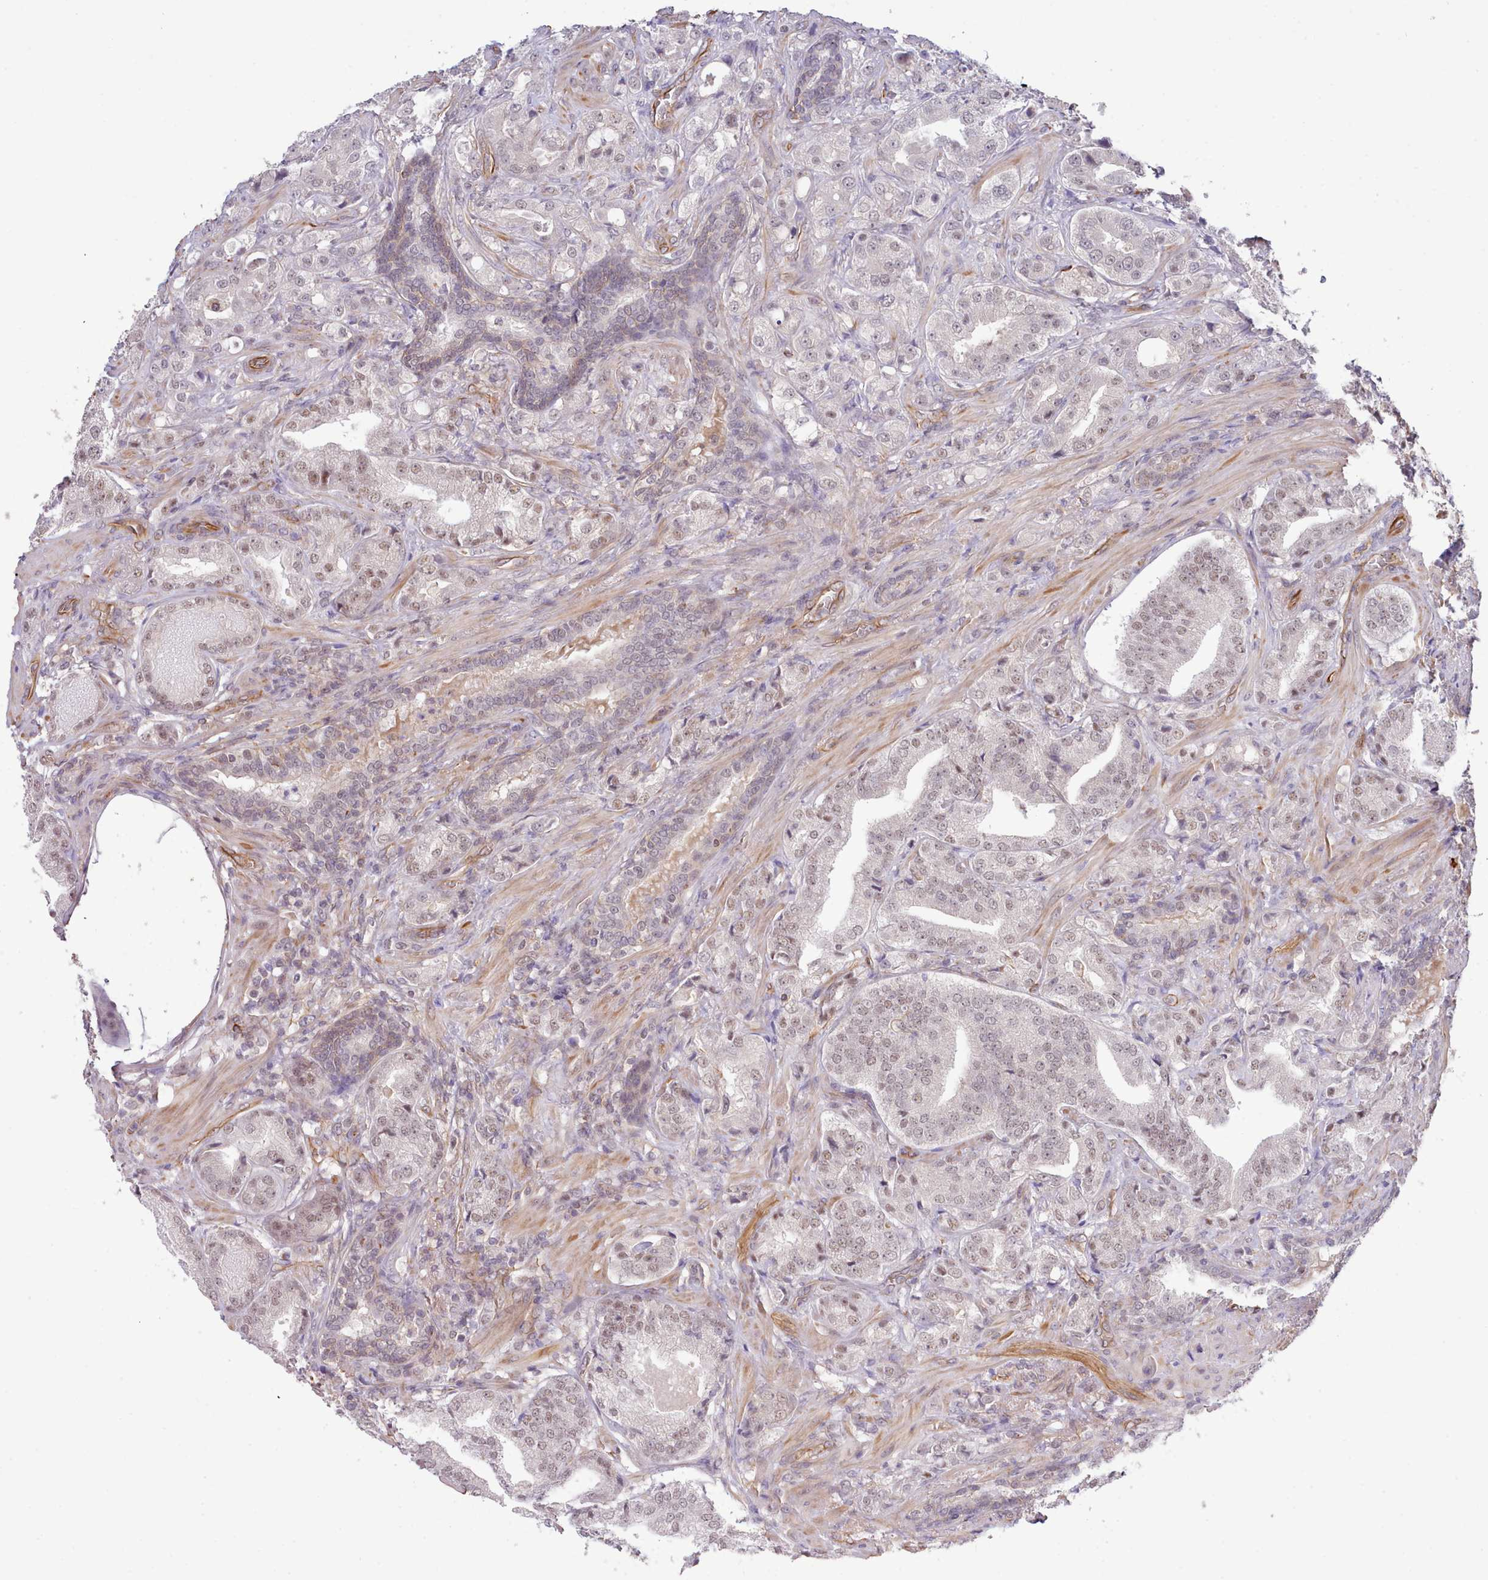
{"staining": {"intensity": "weak", "quantity": ">75%", "location": "nuclear"}, "tissue": "prostate cancer", "cell_type": "Tumor cells", "image_type": "cancer", "snomed": [{"axis": "morphology", "description": "Adenocarcinoma, High grade"}, {"axis": "topography", "description": "Prostate"}], "caption": "Protein expression by immunohistochemistry demonstrates weak nuclear staining in about >75% of tumor cells in prostate cancer.", "gene": "ZC3H13", "patient": {"sex": "male", "age": 63}}